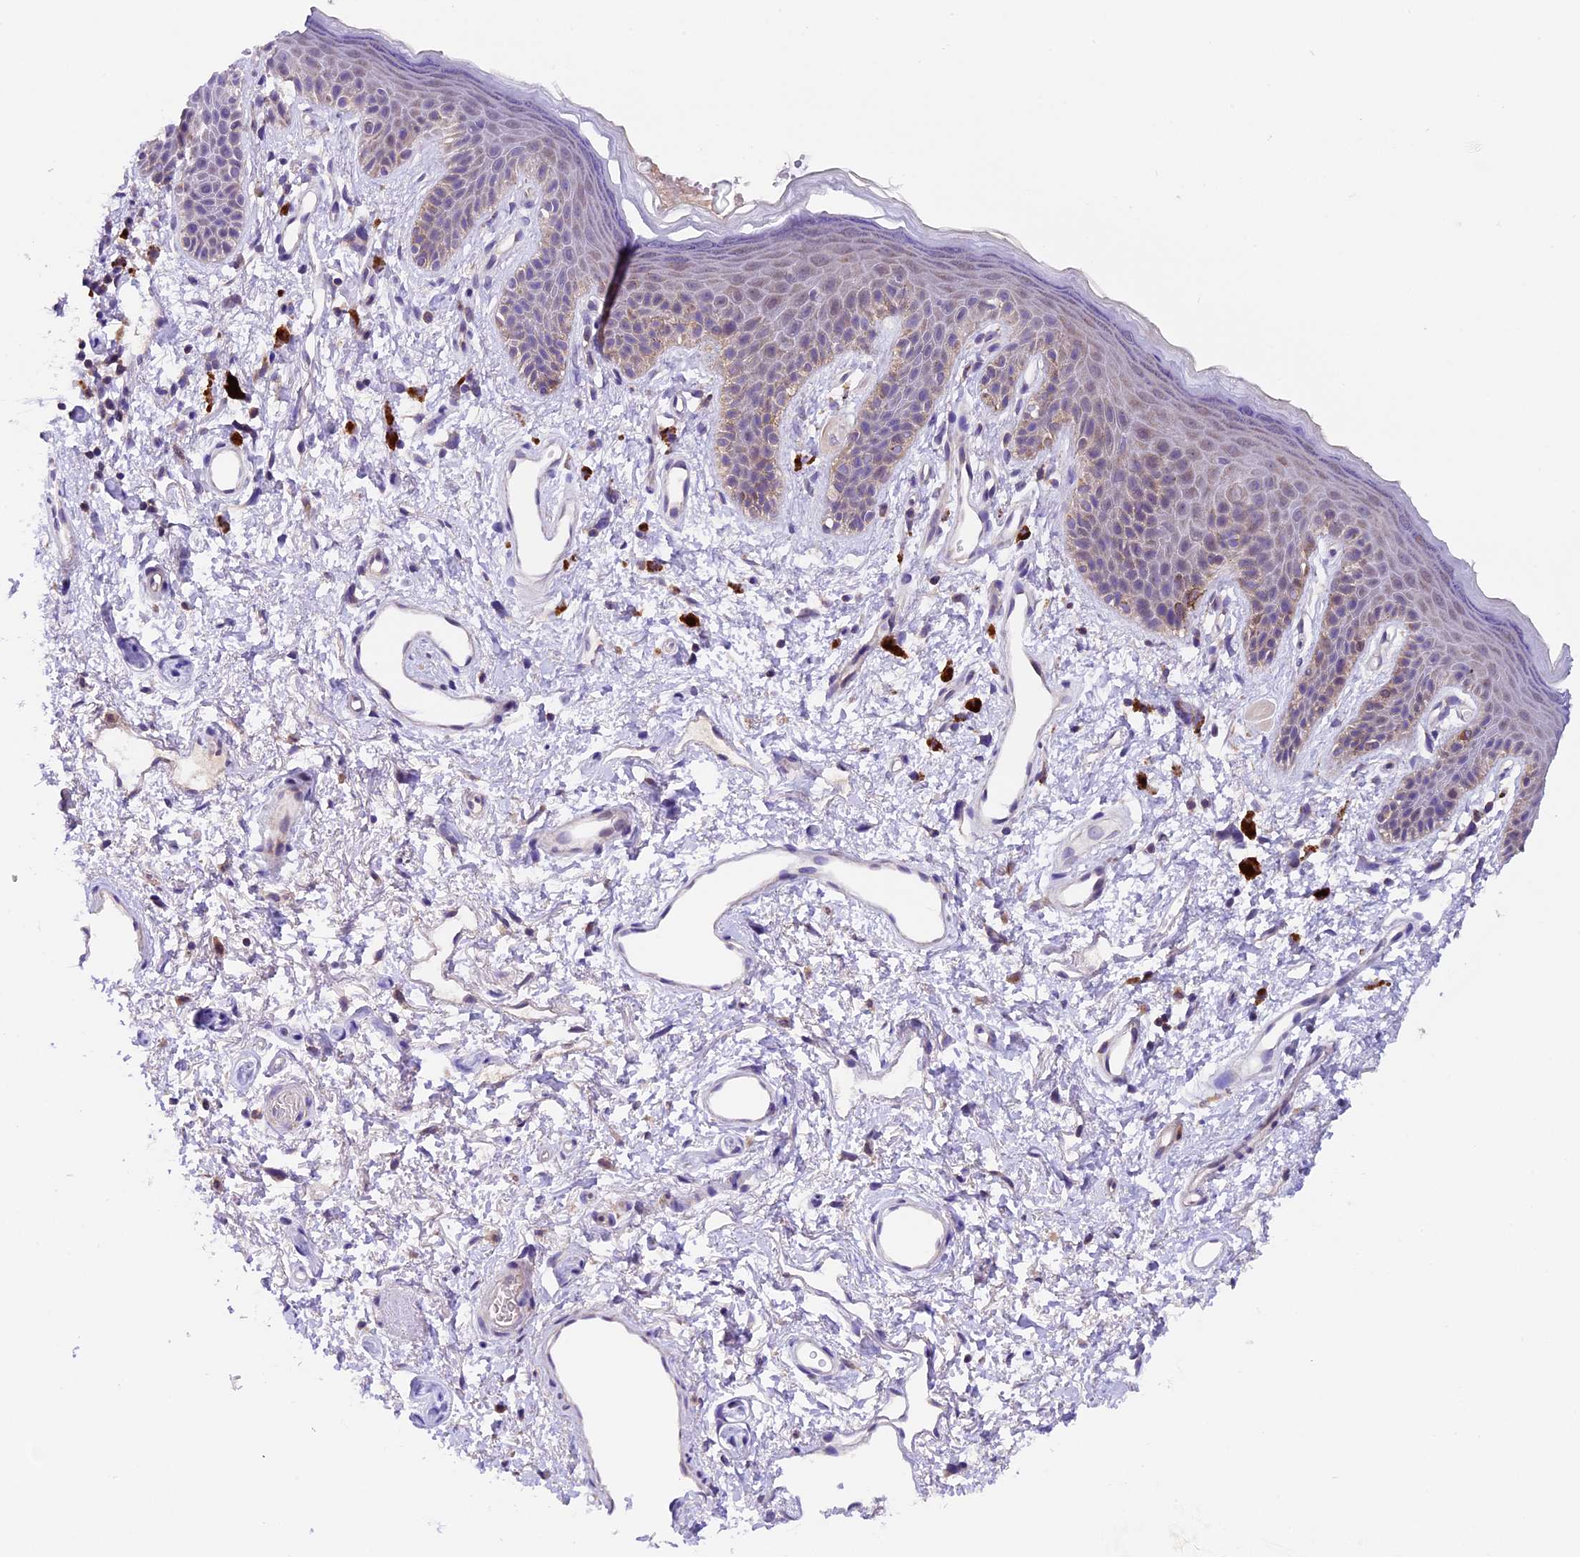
{"staining": {"intensity": "moderate", "quantity": "<25%", "location": "cytoplasmic/membranous"}, "tissue": "skin", "cell_type": "Epidermal cells", "image_type": "normal", "snomed": [{"axis": "morphology", "description": "Normal tissue, NOS"}, {"axis": "topography", "description": "Anal"}], "caption": "This histopathology image reveals benign skin stained with immunohistochemistry to label a protein in brown. The cytoplasmic/membranous of epidermal cells show moderate positivity for the protein. Nuclei are counter-stained blue.", "gene": "DDX28", "patient": {"sex": "female", "age": 46}}